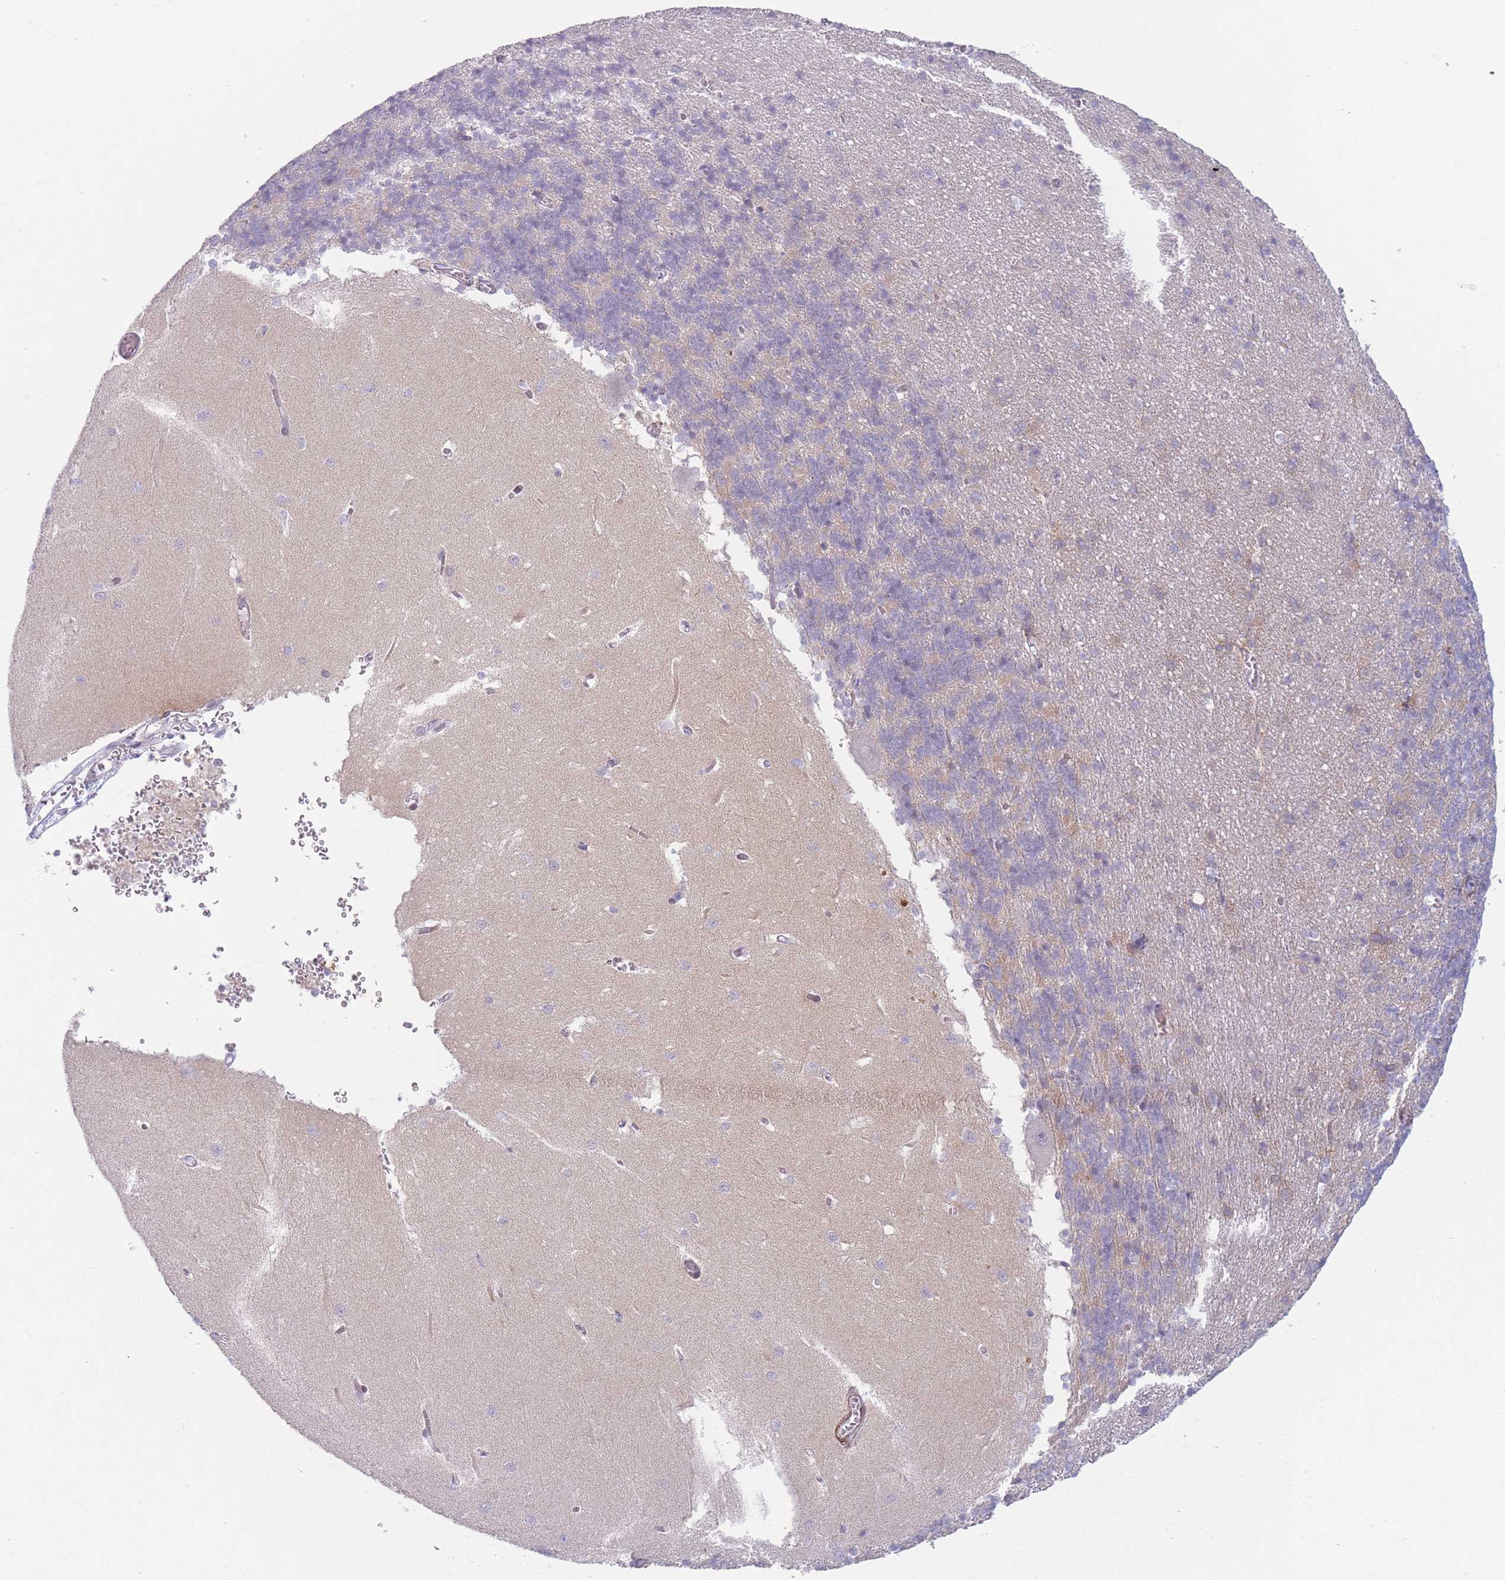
{"staining": {"intensity": "negative", "quantity": "none", "location": "none"}, "tissue": "cerebellum", "cell_type": "Cells in granular layer", "image_type": "normal", "snomed": [{"axis": "morphology", "description": "Normal tissue, NOS"}, {"axis": "topography", "description": "Cerebellum"}], "caption": "This is a photomicrograph of immunohistochemistry staining of benign cerebellum, which shows no positivity in cells in granular layer.", "gene": "IFNA10", "patient": {"sex": "male", "age": 37}}